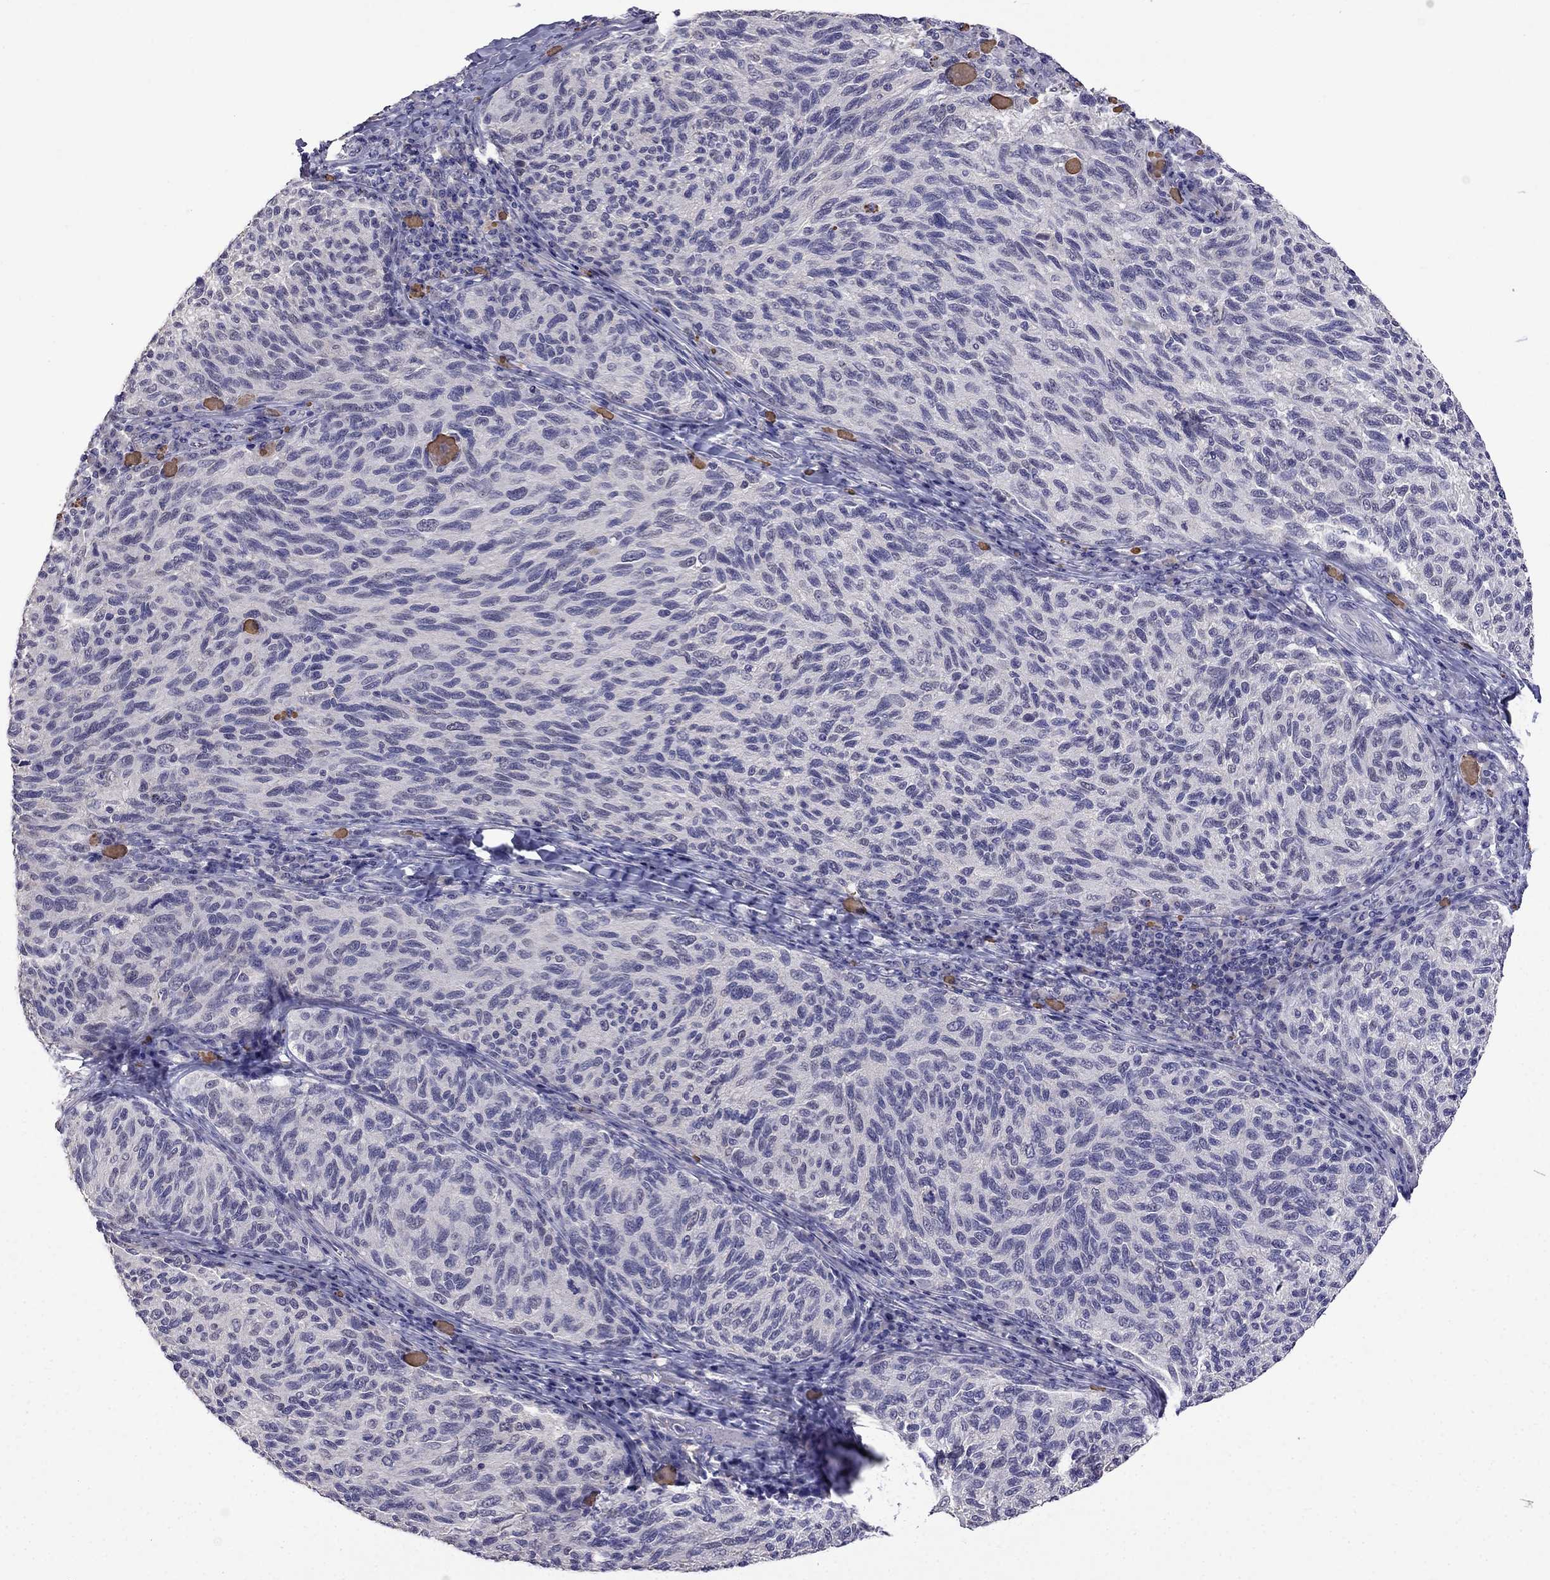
{"staining": {"intensity": "negative", "quantity": "none", "location": "none"}, "tissue": "melanoma", "cell_type": "Tumor cells", "image_type": "cancer", "snomed": [{"axis": "morphology", "description": "Malignant melanoma, NOS"}, {"axis": "topography", "description": "Skin"}], "caption": "This is an immunohistochemistry image of malignant melanoma. There is no expression in tumor cells.", "gene": "AQP9", "patient": {"sex": "female", "age": 73}}